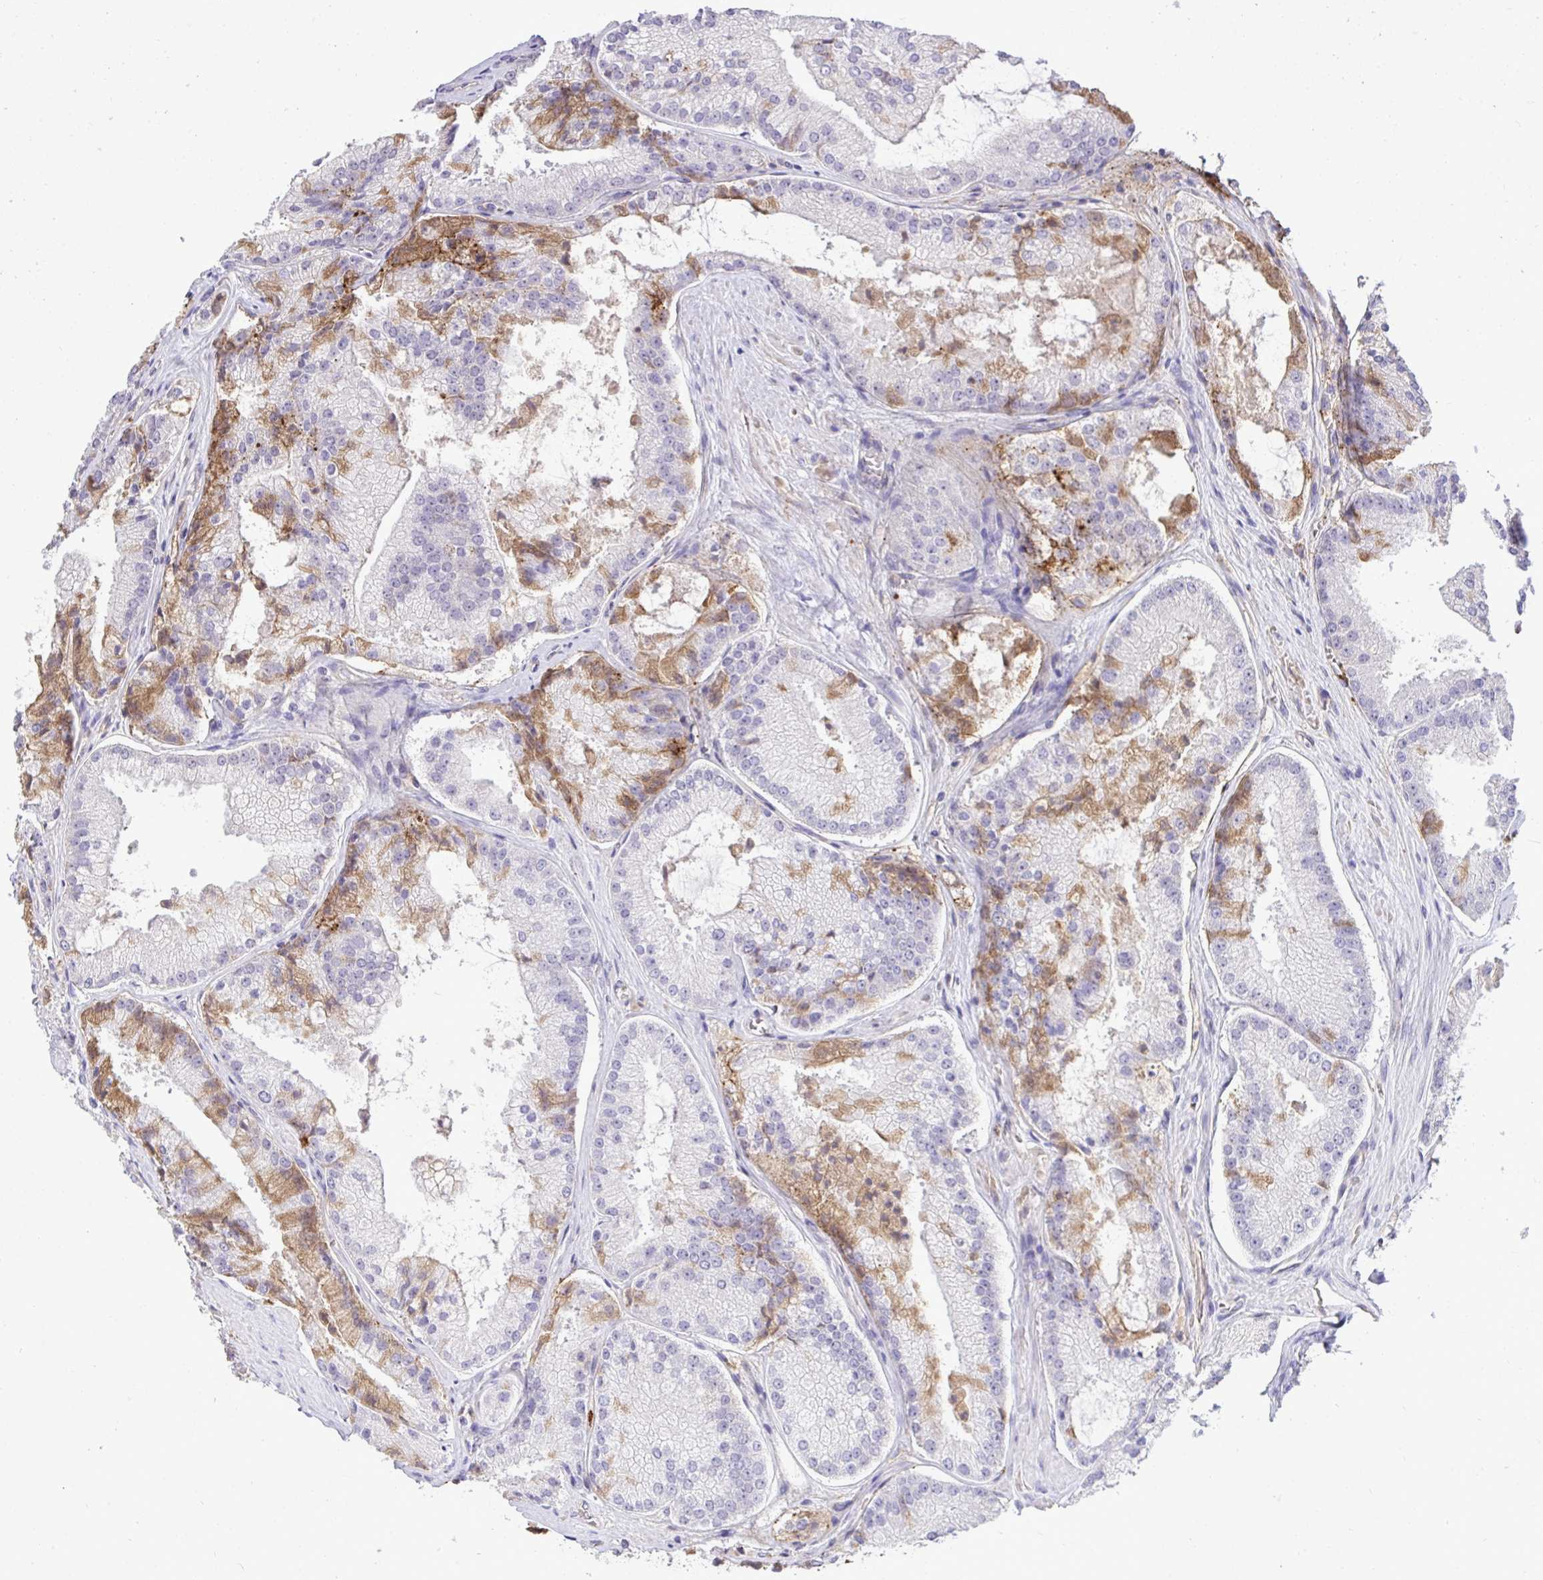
{"staining": {"intensity": "moderate", "quantity": "<25%", "location": "cytoplasmic/membranous"}, "tissue": "prostate cancer", "cell_type": "Tumor cells", "image_type": "cancer", "snomed": [{"axis": "morphology", "description": "Adenocarcinoma, High grade"}, {"axis": "topography", "description": "Prostate"}], "caption": "An IHC histopathology image of tumor tissue is shown. Protein staining in brown shows moderate cytoplasmic/membranous positivity in prostate cancer (adenocarcinoma (high-grade)) within tumor cells.", "gene": "F2", "patient": {"sex": "male", "age": 73}}